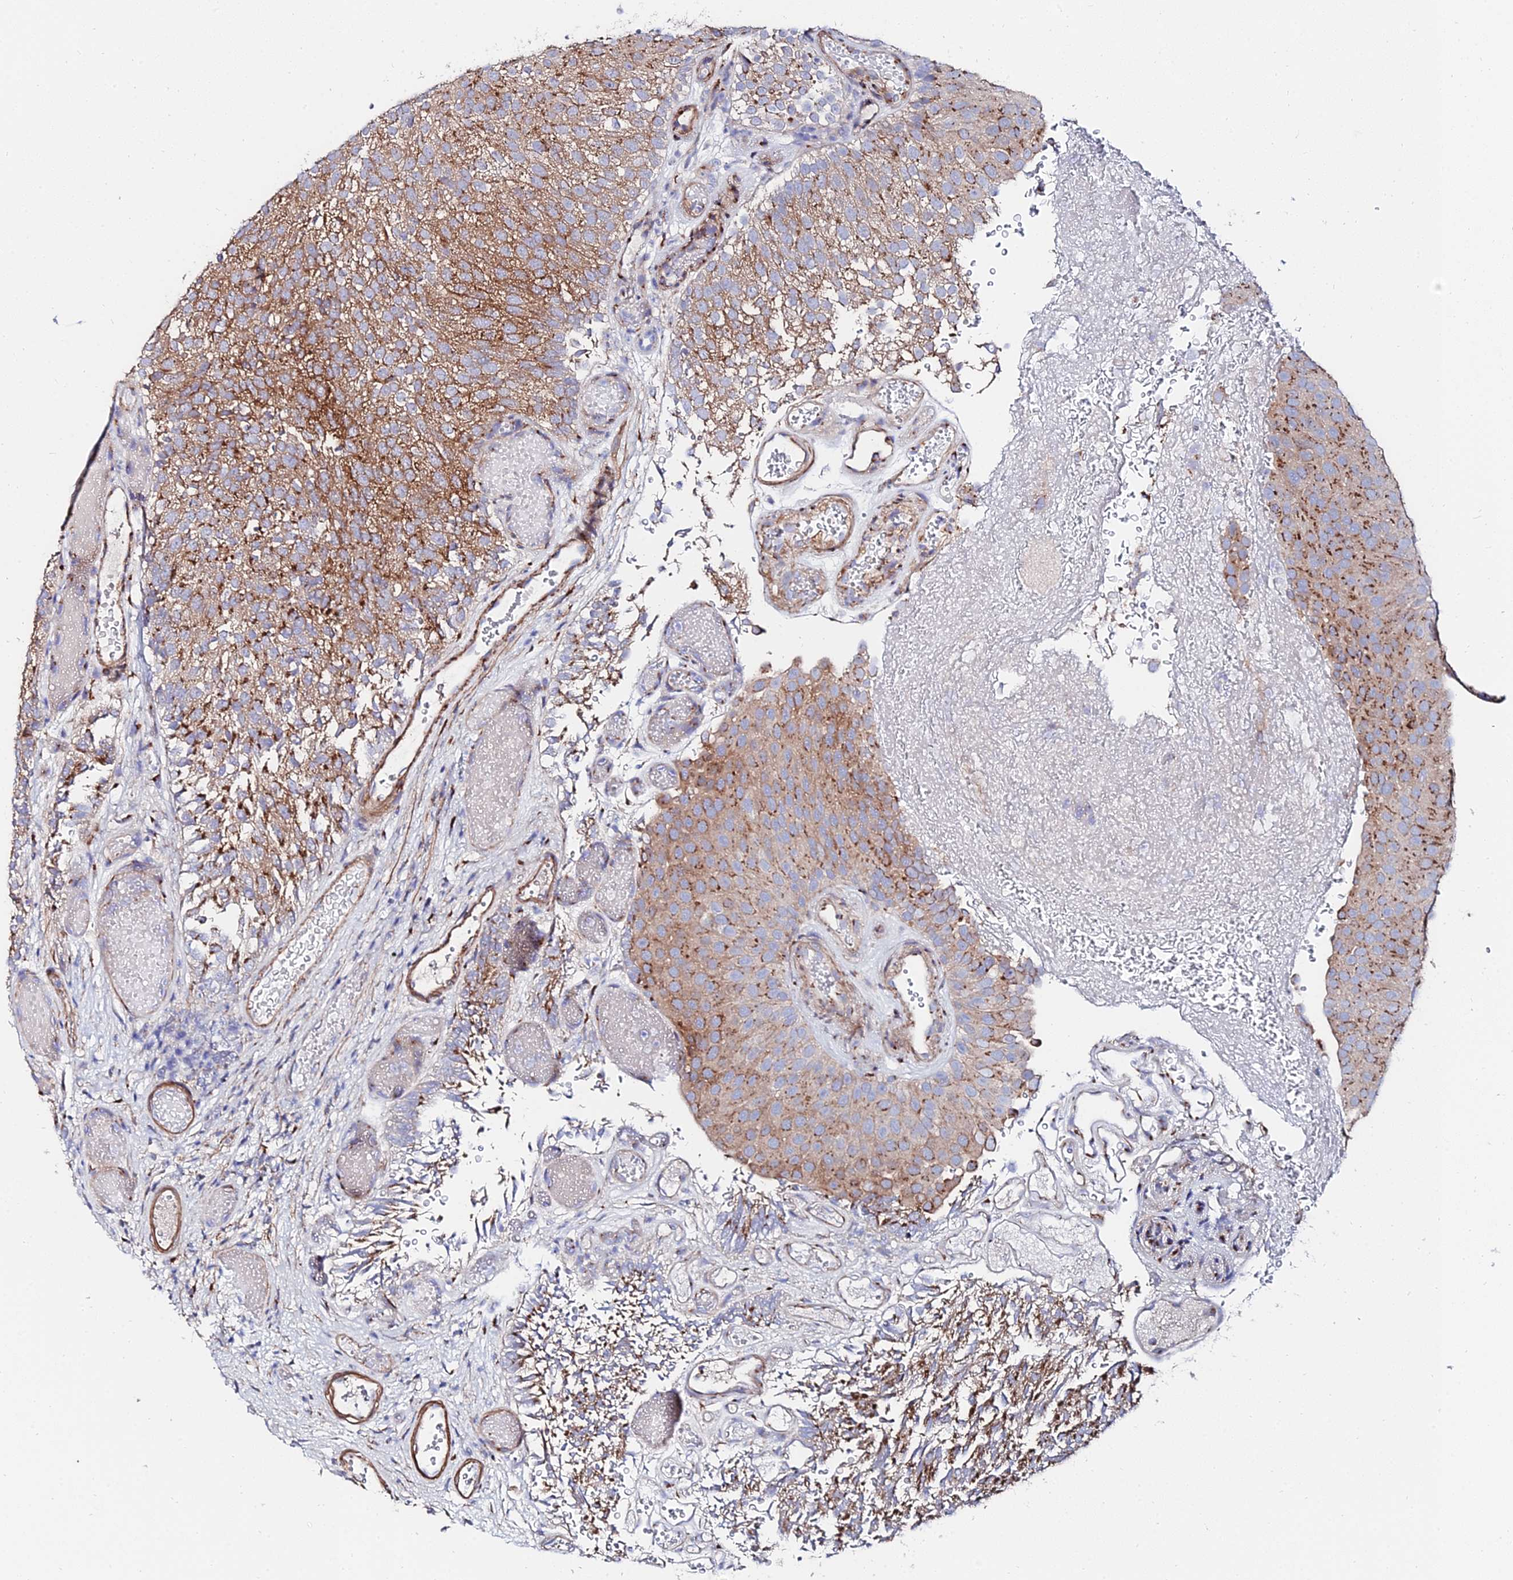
{"staining": {"intensity": "moderate", "quantity": ">75%", "location": "cytoplasmic/membranous"}, "tissue": "urothelial cancer", "cell_type": "Tumor cells", "image_type": "cancer", "snomed": [{"axis": "morphology", "description": "Urothelial carcinoma, Low grade"}, {"axis": "topography", "description": "Urinary bladder"}], "caption": "The photomicrograph reveals immunohistochemical staining of urothelial carcinoma (low-grade). There is moderate cytoplasmic/membranous expression is identified in about >75% of tumor cells.", "gene": "BORCS8", "patient": {"sex": "male", "age": 78}}